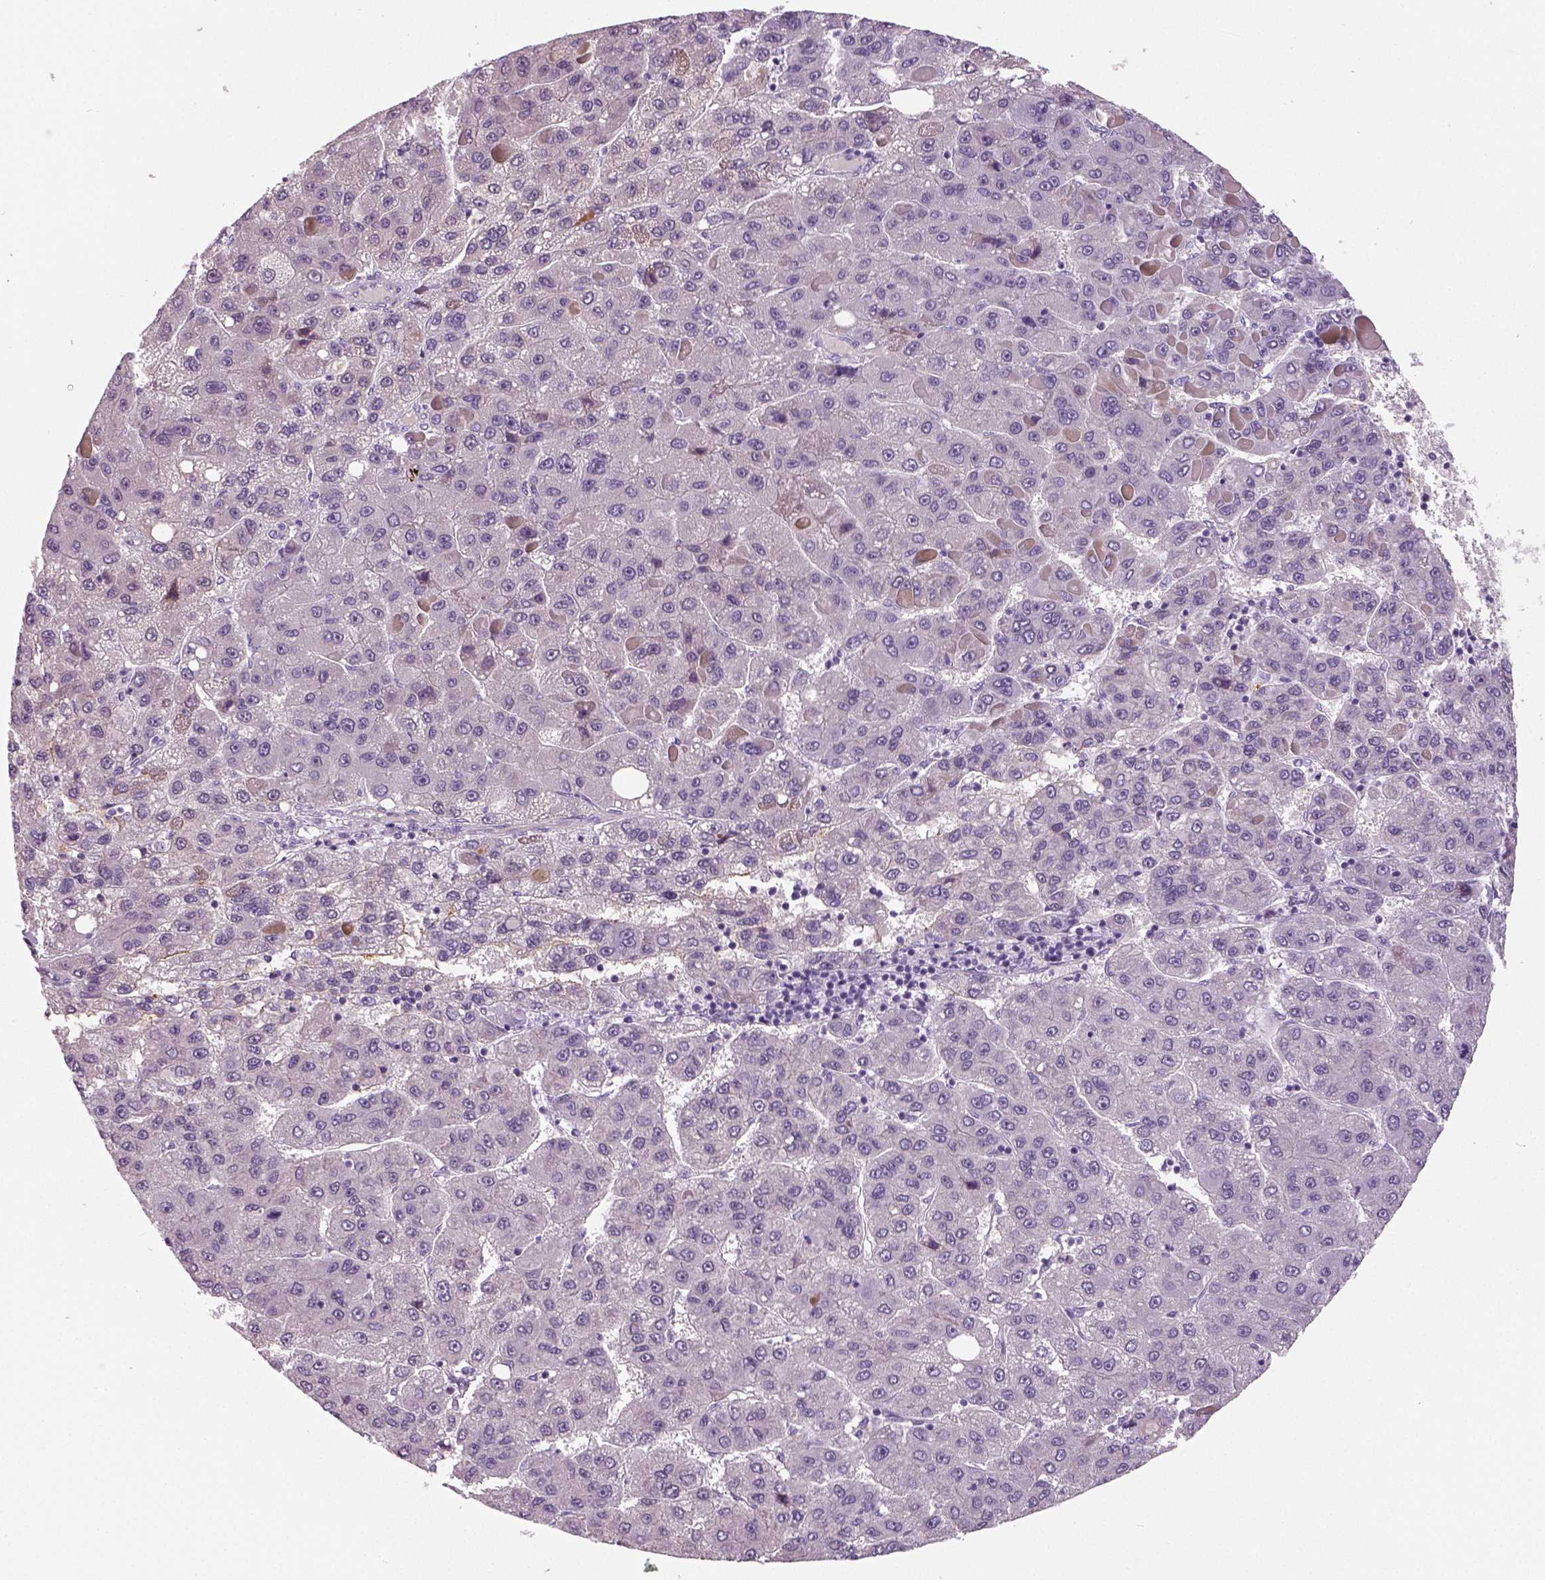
{"staining": {"intensity": "negative", "quantity": "none", "location": "none"}, "tissue": "liver cancer", "cell_type": "Tumor cells", "image_type": "cancer", "snomed": [{"axis": "morphology", "description": "Carcinoma, Hepatocellular, NOS"}, {"axis": "topography", "description": "Liver"}], "caption": "Photomicrograph shows no protein expression in tumor cells of liver hepatocellular carcinoma tissue.", "gene": "TSPAN7", "patient": {"sex": "female", "age": 82}}